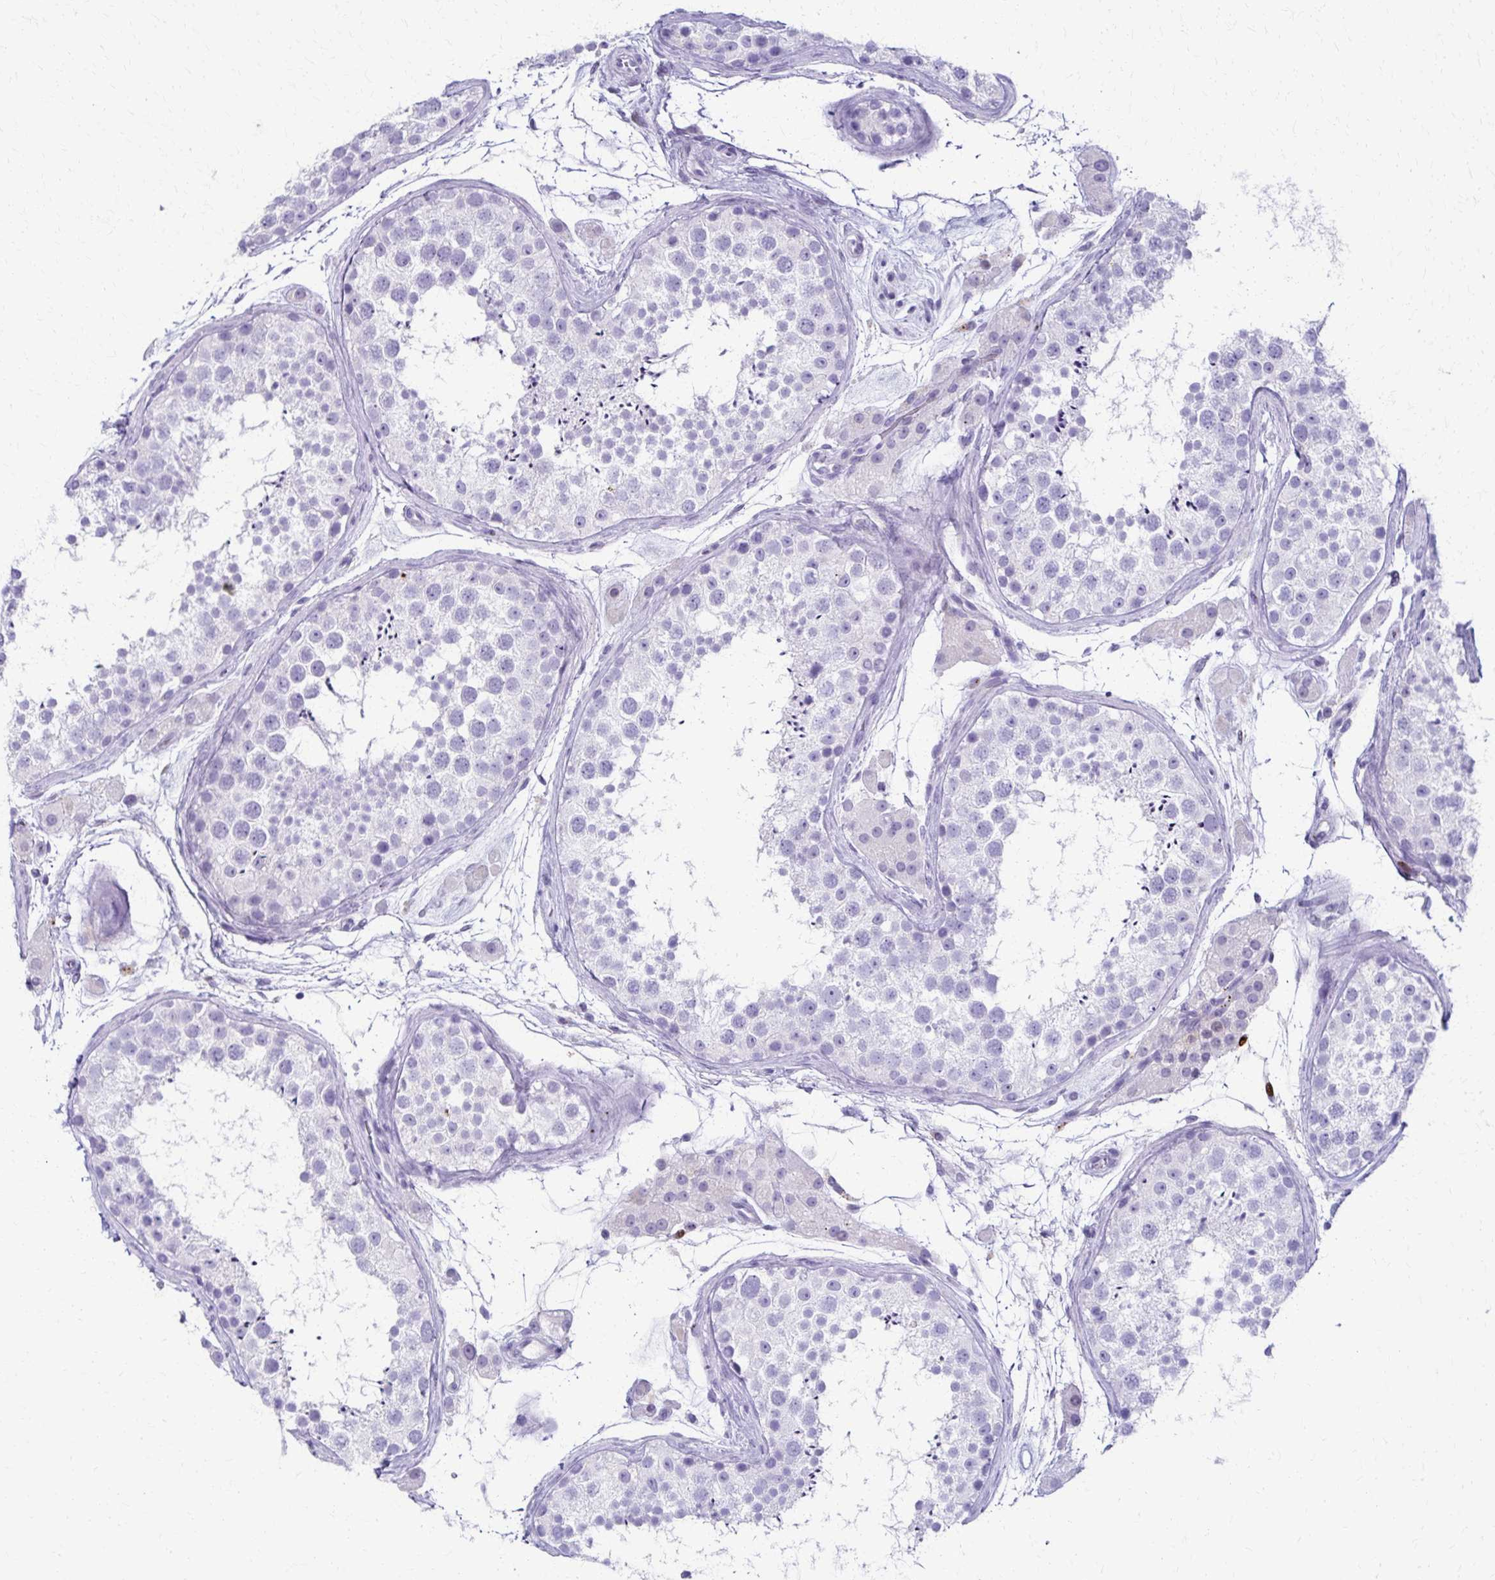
{"staining": {"intensity": "negative", "quantity": "none", "location": "none"}, "tissue": "testis", "cell_type": "Cells in seminiferous ducts", "image_type": "normal", "snomed": [{"axis": "morphology", "description": "Normal tissue, NOS"}, {"axis": "topography", "description": "Testis"}], "caption": "This photomicrograph is of normal testis stained with IHC to label a protein in brown with the nuclei are counter-stained blue. There is no staining in cells in seminiferous ducts.", "gene": "TMEM60", "patient": {"sex": "male", "age": 41}}